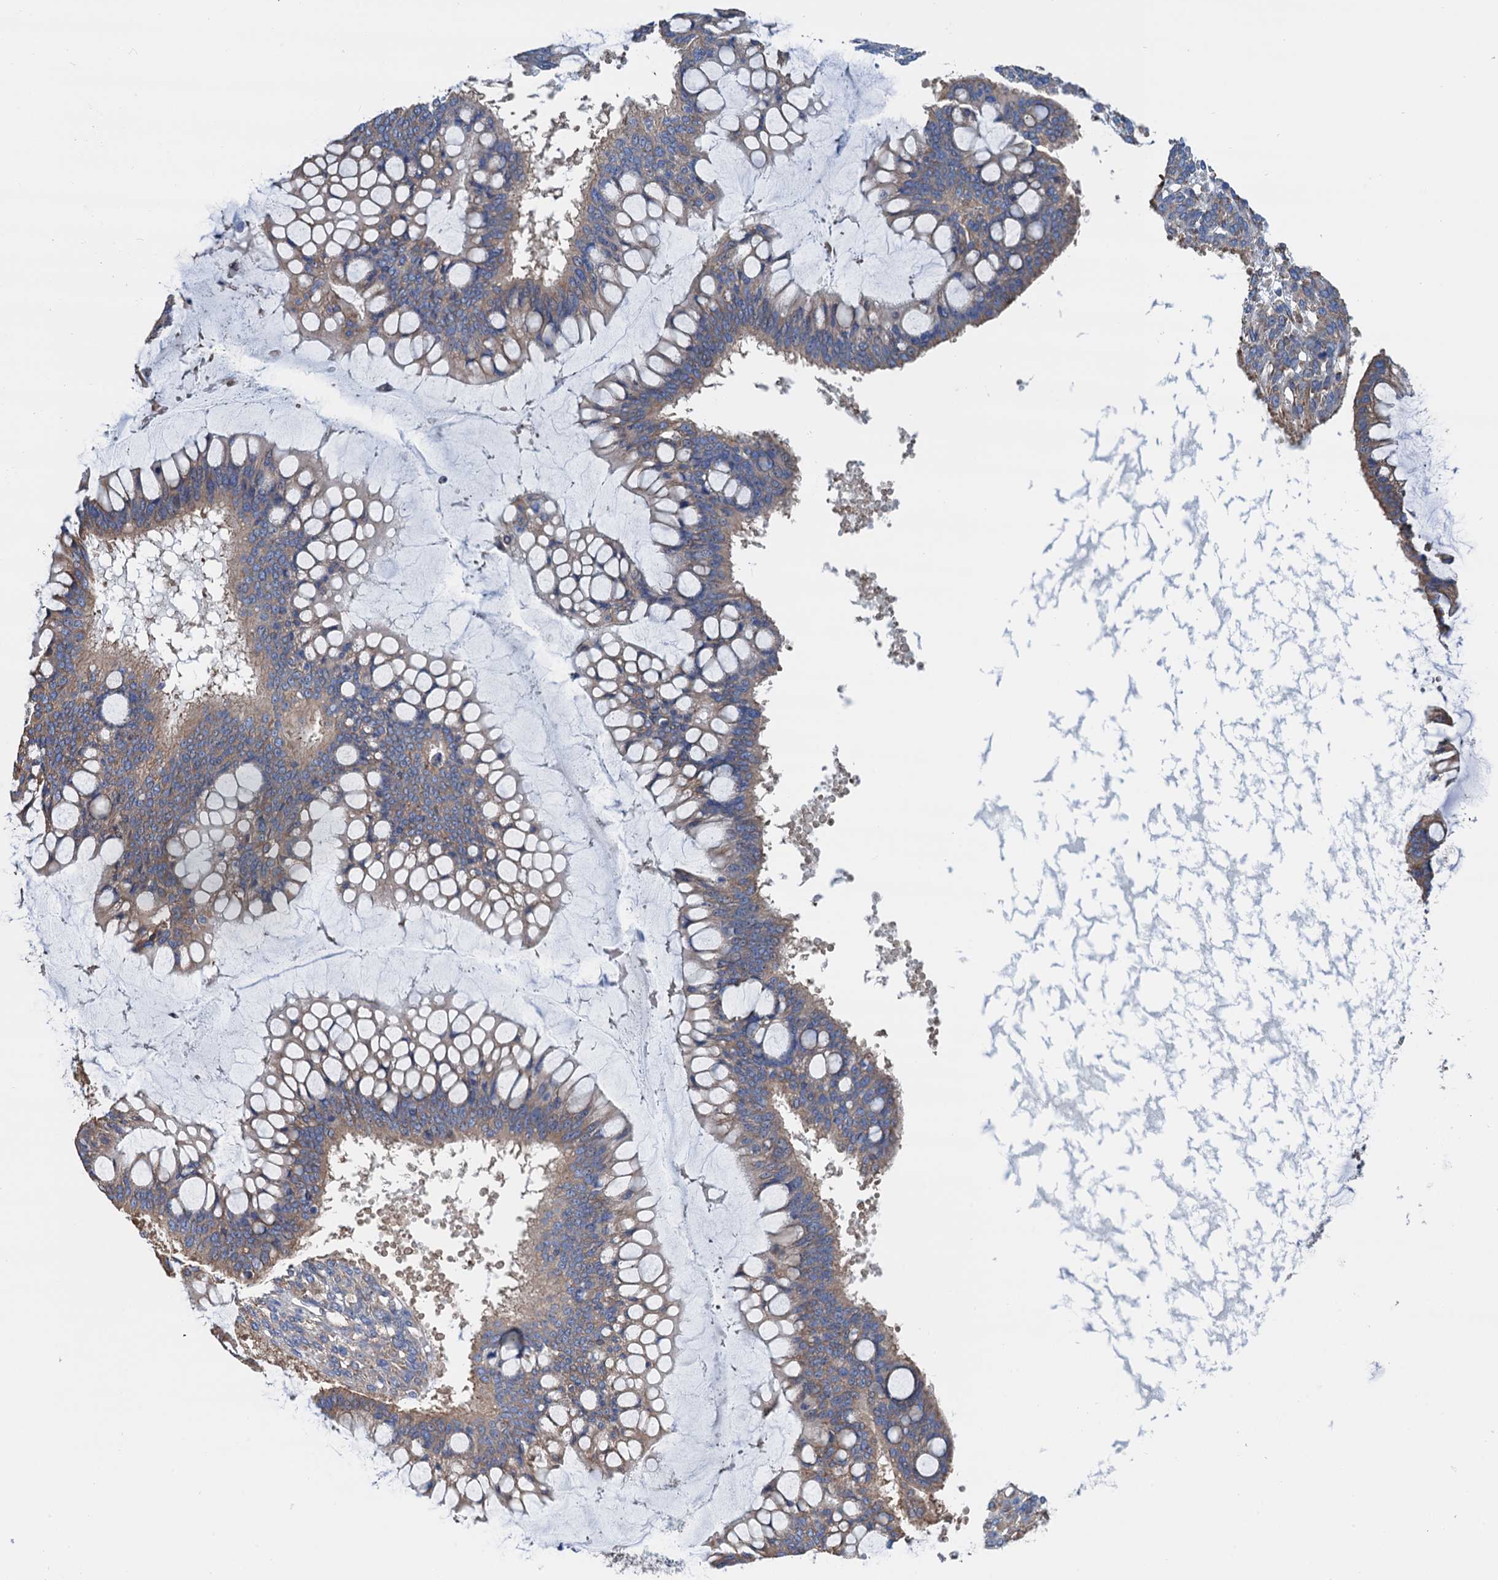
{"staining": {"intensity": "moderate", "quantity": ">75%", "location": "cytoplasmic/membranous"}, "tissue": "ovarian cancer", "cell_type": "Tumor cells", "image_type": "cancer", "snomed": [{"axis": "morphology", "description": "Cystadenocarcinoma, mucinous, NOS"}, {"axis": "topography", "description": "Ovary"}], "caption": "A high-resolution histopathology image shows IHC staining of ovarian cancer (mucinous cystadenocarcinoma), which displays moderate cytoplasmic/membranous staining in about >75% of tumor cells.", "gene": "SLC12A7", "patient": {"sex": "female", "age": 73}}